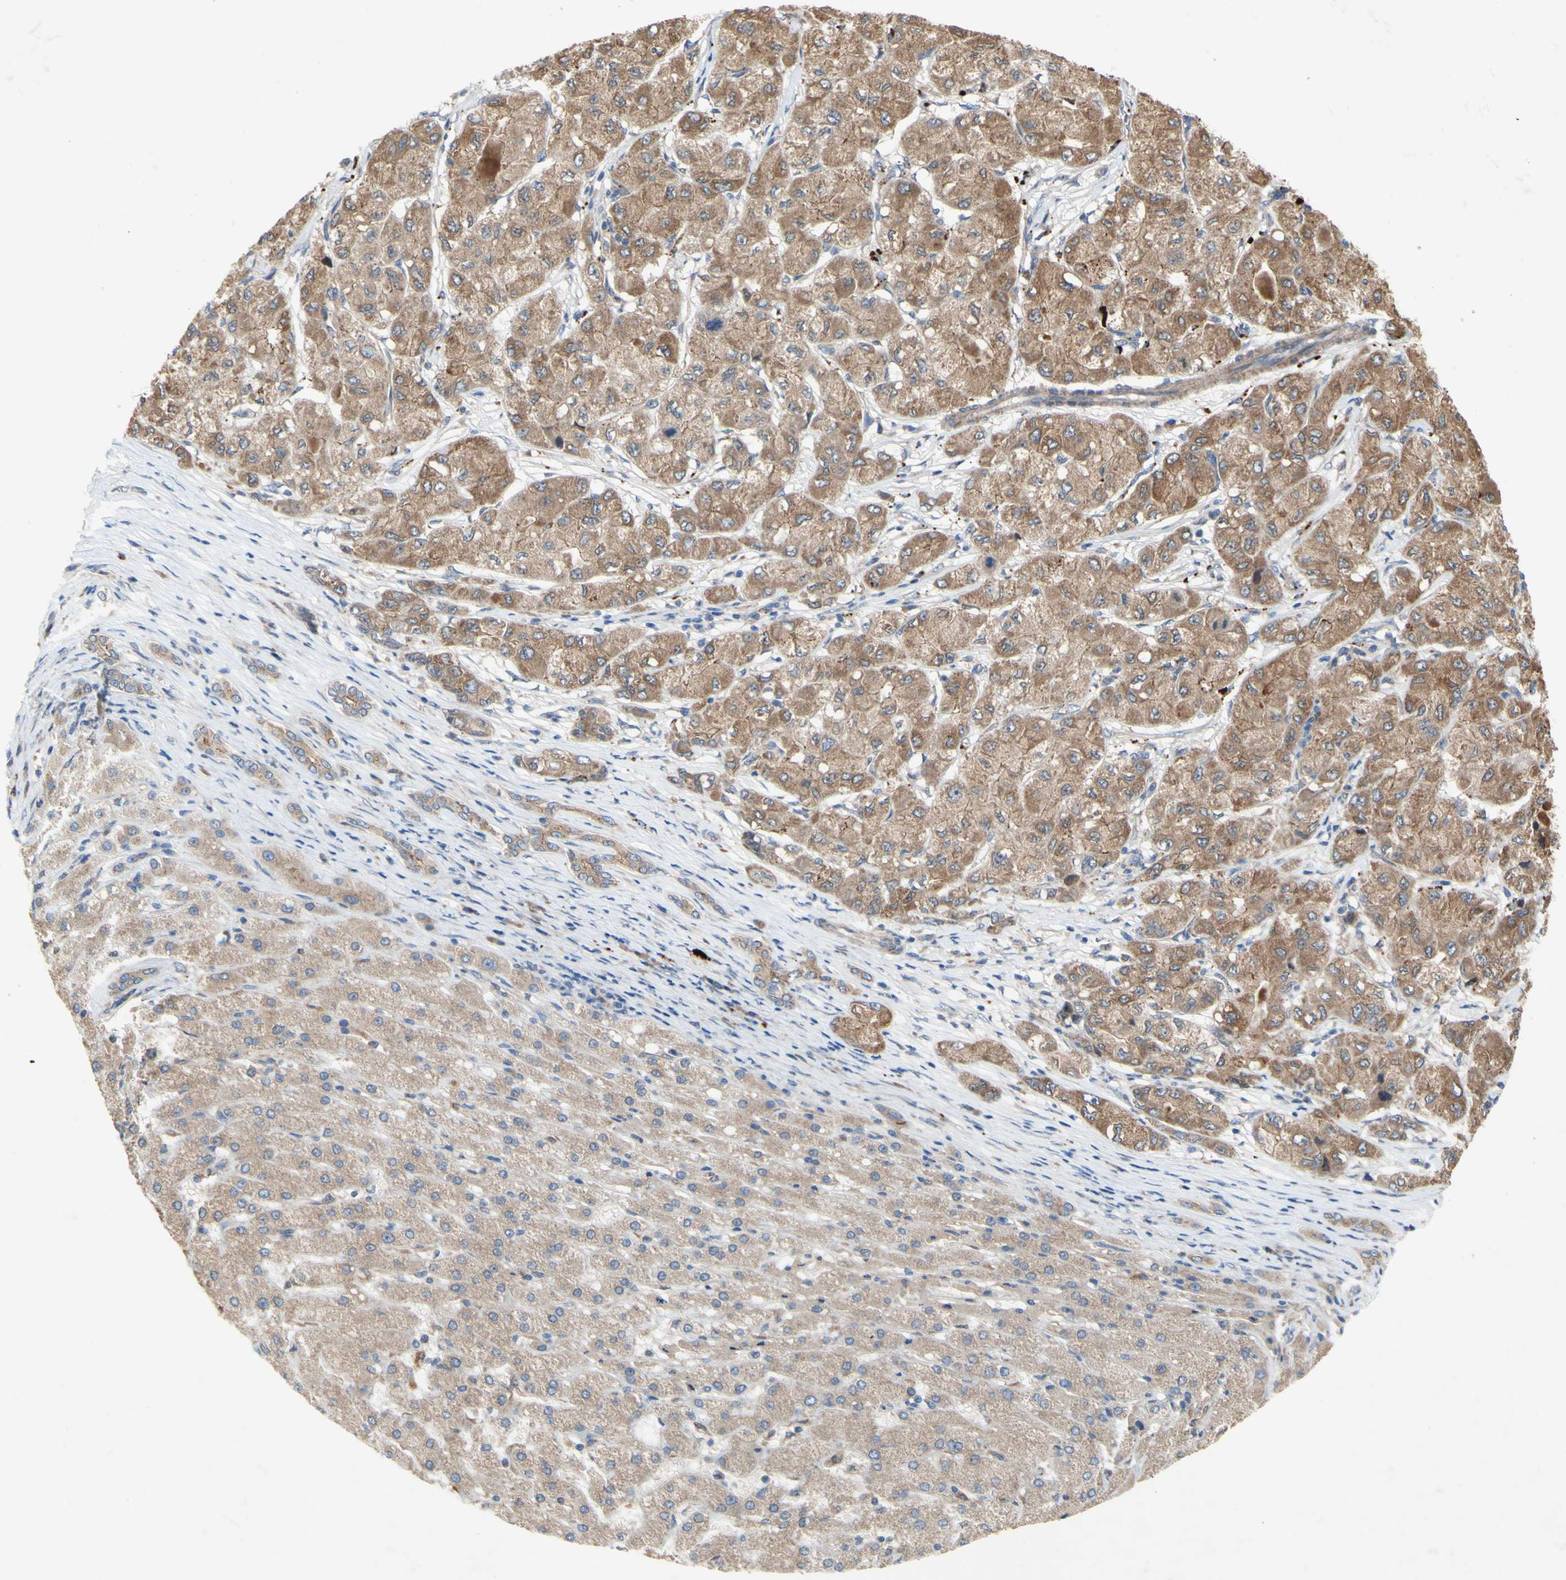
{"staining": {"intensity": "moderate", "quantity": ">75%", "location": "cytoplasmic/membranous"}, "tissue": "liver cancer", "cell_type": "Tumor cells", "image_type": "cancer", "snomed": [{"axis": "morphology", "description": "Carcinoma, Hepatocellular, NOS"}, {"axis": "topography", "description": "Liver"}], "caption": "There is medium levels of moderate cytoplasmic/membranous expression in tumor cells of liver cancer, as demonstrated by immunohistochemical staining (brown color).", "gene": "PDGFB", "patient": {"sex": "male", "age": 80}}